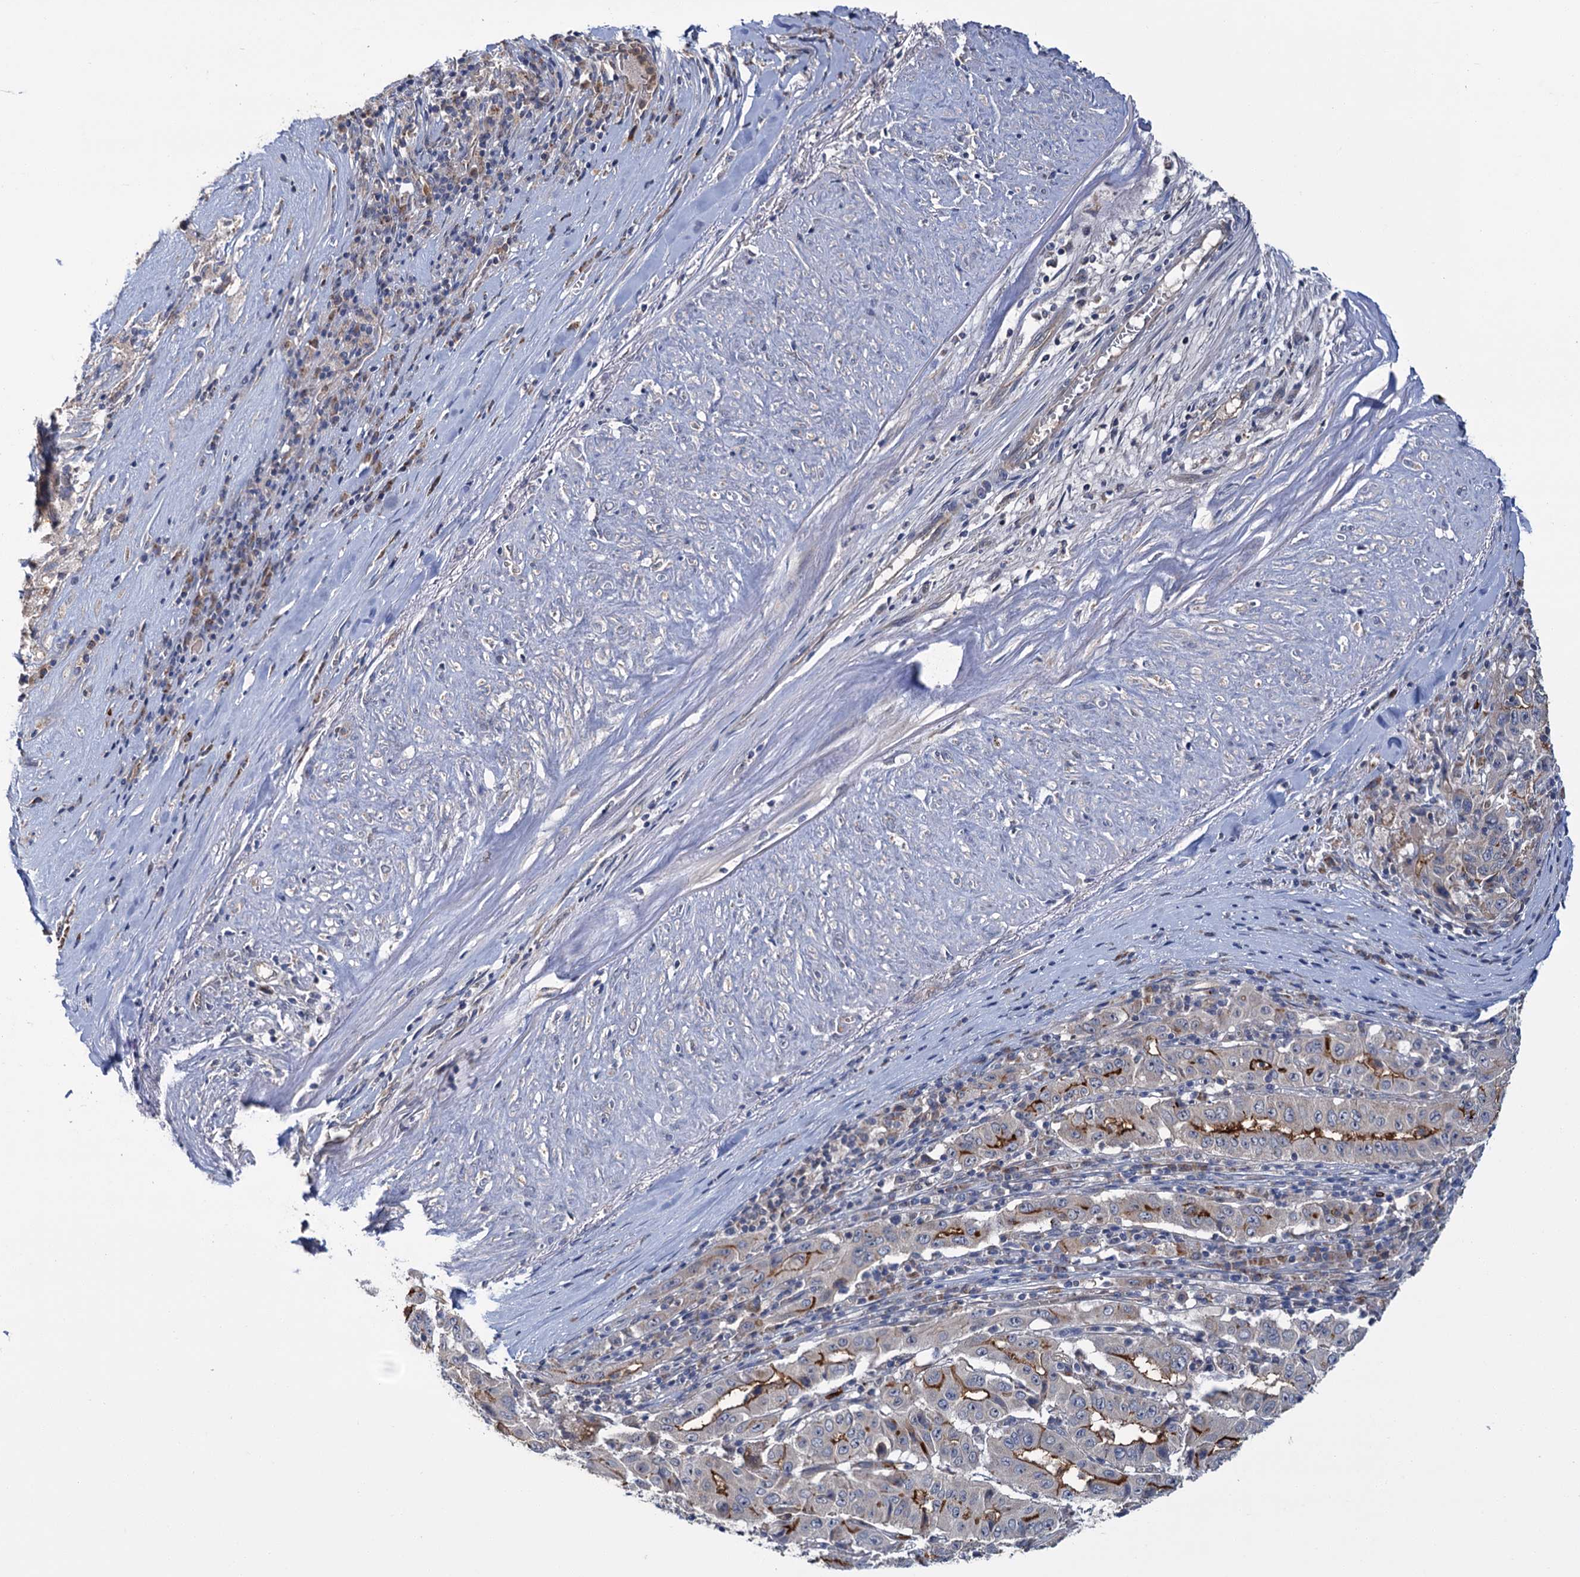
{"staining": {"intensity": "moderate", "quantity": "<25%", "location": "cytoplasmic/membranous"}, "tissue": "pancreatic cancer", "cell_type": "Tumor cells", "image_type": "cancer", "snomed": [{"axis": "morphology", "description": "Adenocarcinoma, NOS"}, {"axis": "topography", "description": "Pancreas"}], "caption": "This photomicrograph demonstrates pancreatic cancer stained with immunohistochemistry (IHC) to label a protein in brown. The cytoplasmic/membranous of tumor cells show moderate positivity for the protein. Nuclei are counter-stained blue.", "gene": "DYNC2H1", "patient": {"sex": "male", "age": 63}}